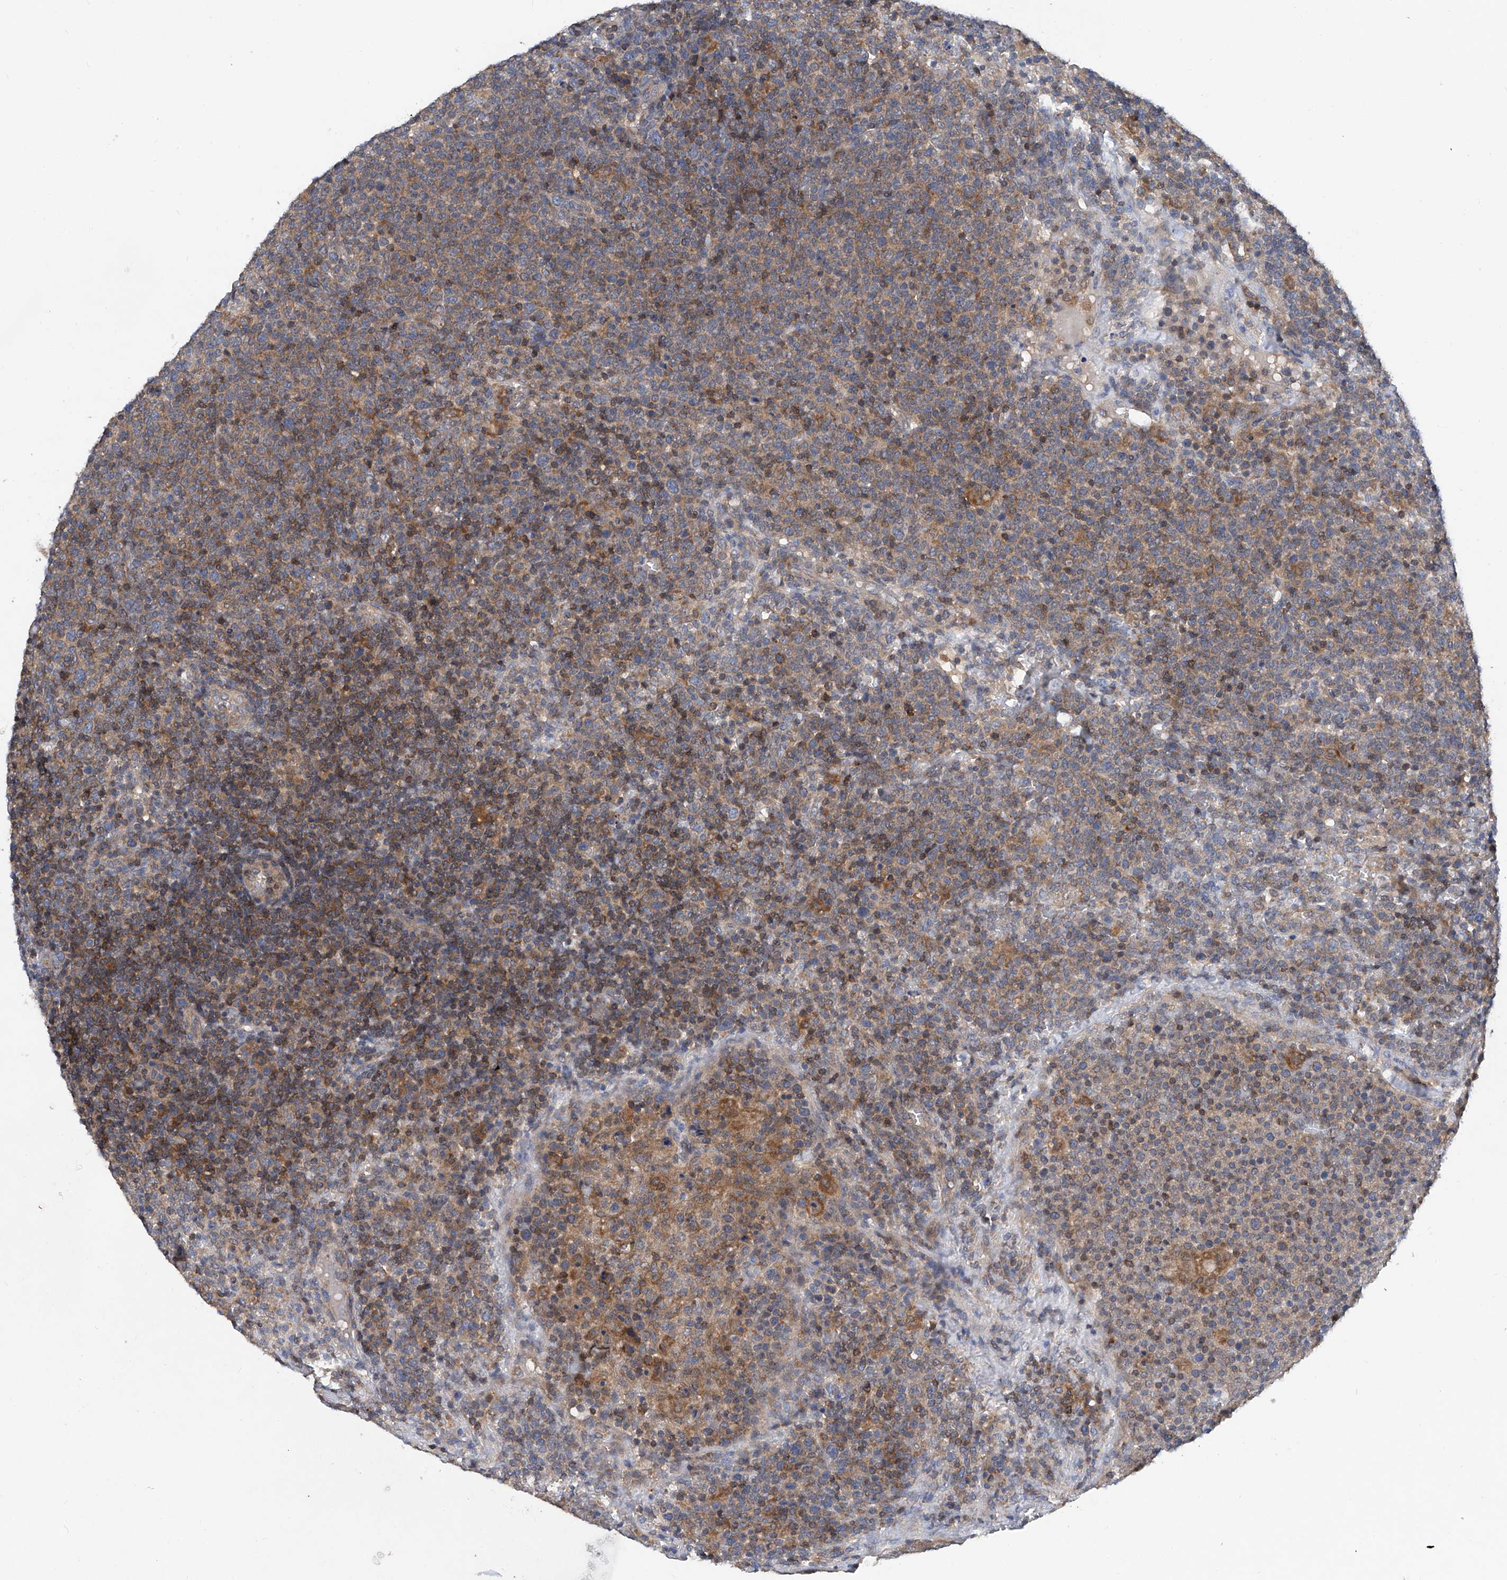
{"staining": {"intensity": "weak", "quantity": "<25%", "location": "cytoplasmic/membranous"}, "tissue": "lymphoma", "cell_type": "Tumor cells", "image_type": "cancer", "snomed": [{"axis": "morphology", "description": "Malignant lymphoma, non-Hodgkin's type, High grade"}, {"axis": "topography", "description": "Lymph node"}], "caption": "There is no significant expression in tumor cells of lymphoma.", "gene": "TRIM38", "patient": {"sex": "male", "age": 61}}